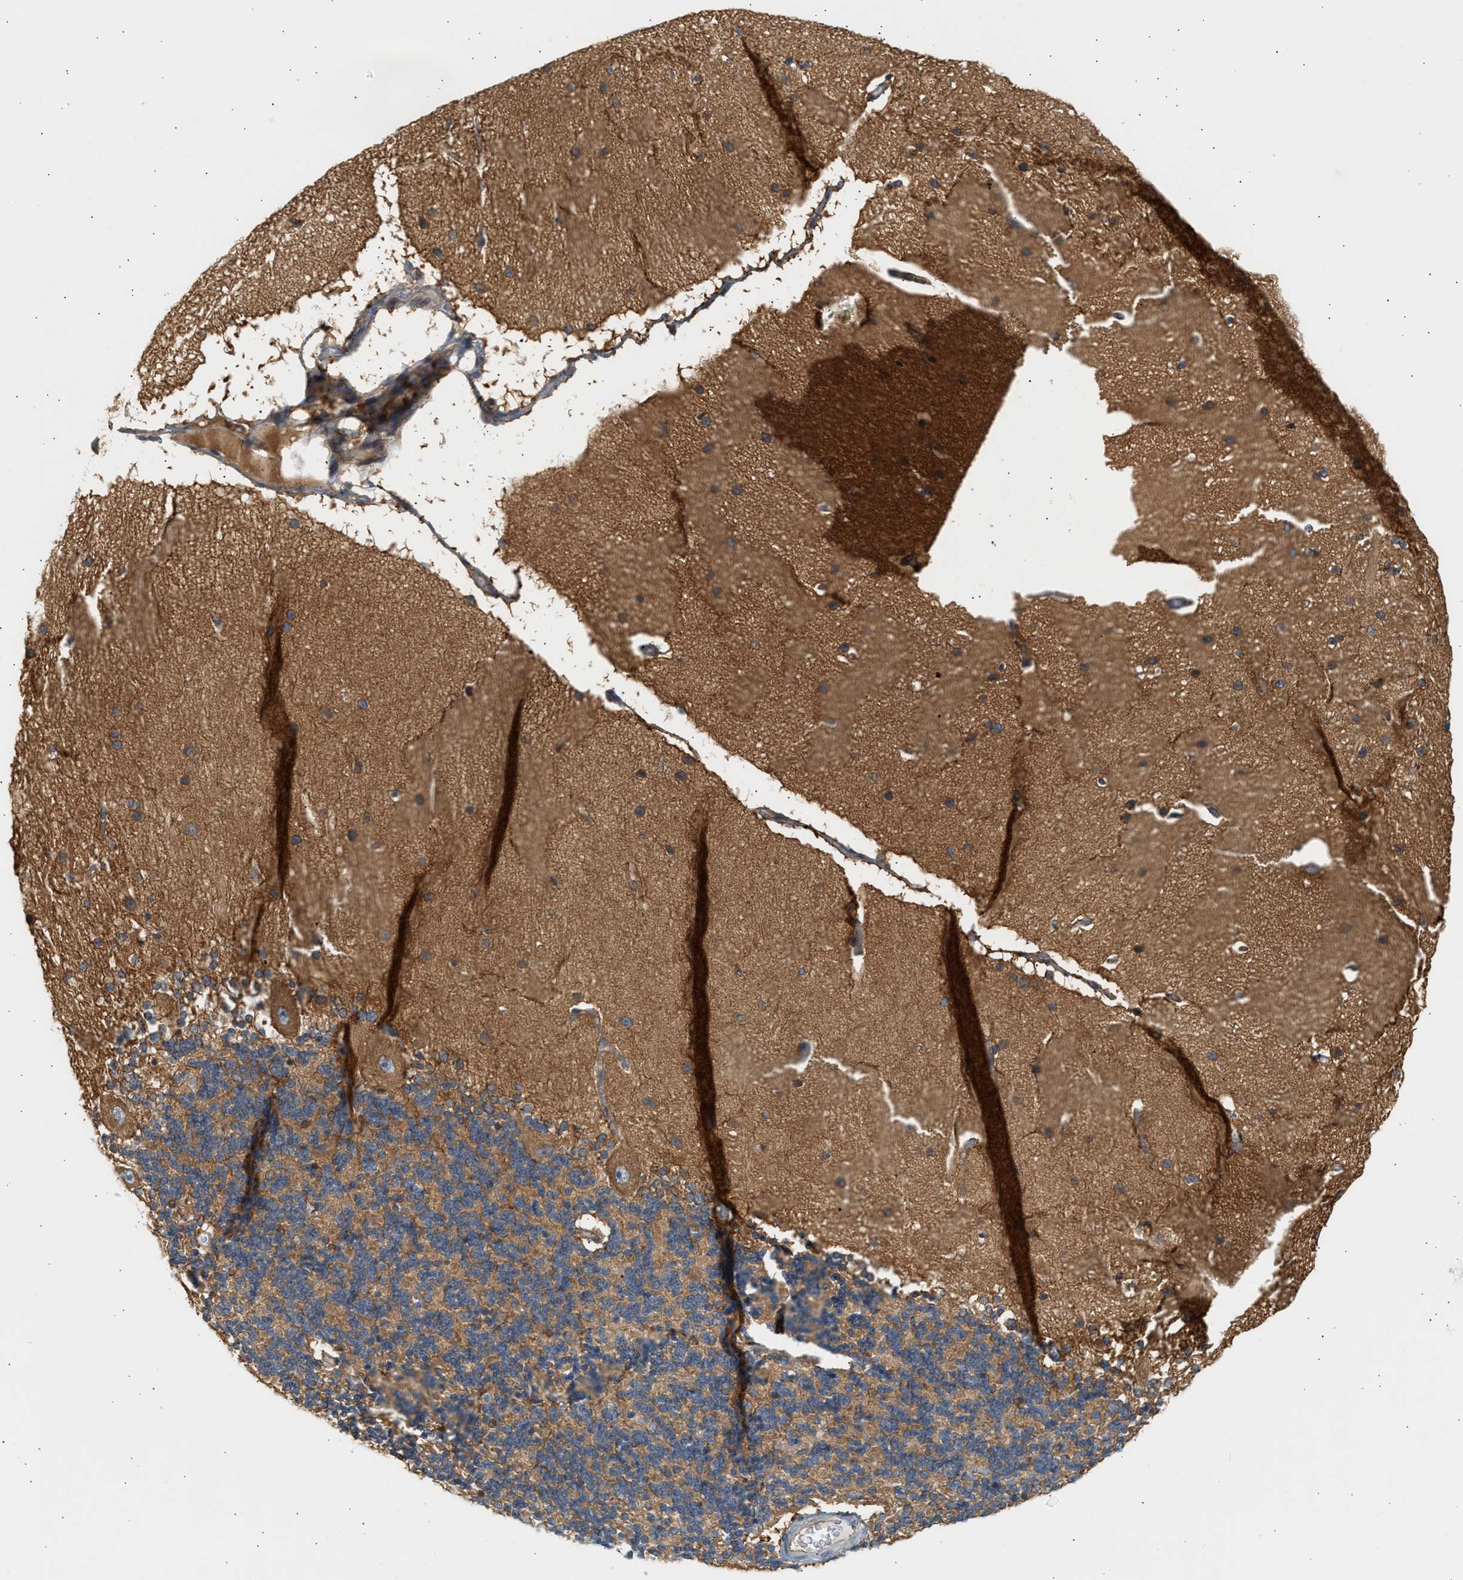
{"staining": {"intensity": "moderate", "quantity": ">75%", "location": "cytoplasmic/membranous"}, "tissue": "cerebellum", "cell_type": "Cells in granular layer", "image_type": "normal", "snomed": [{"axis": "morphology", "description": "Normal tissue, NOS"}, {"axis": "topography", "description": "Cerebellum"}], "caption": "Human cerebellum stained with a brown dye exhibits moderate cytoplasmic/membranous positive positivity in about >75% of cells in granular layer.", "gene": "PAFAH1B1", "patient": {"sex": "female", "age": 54}}